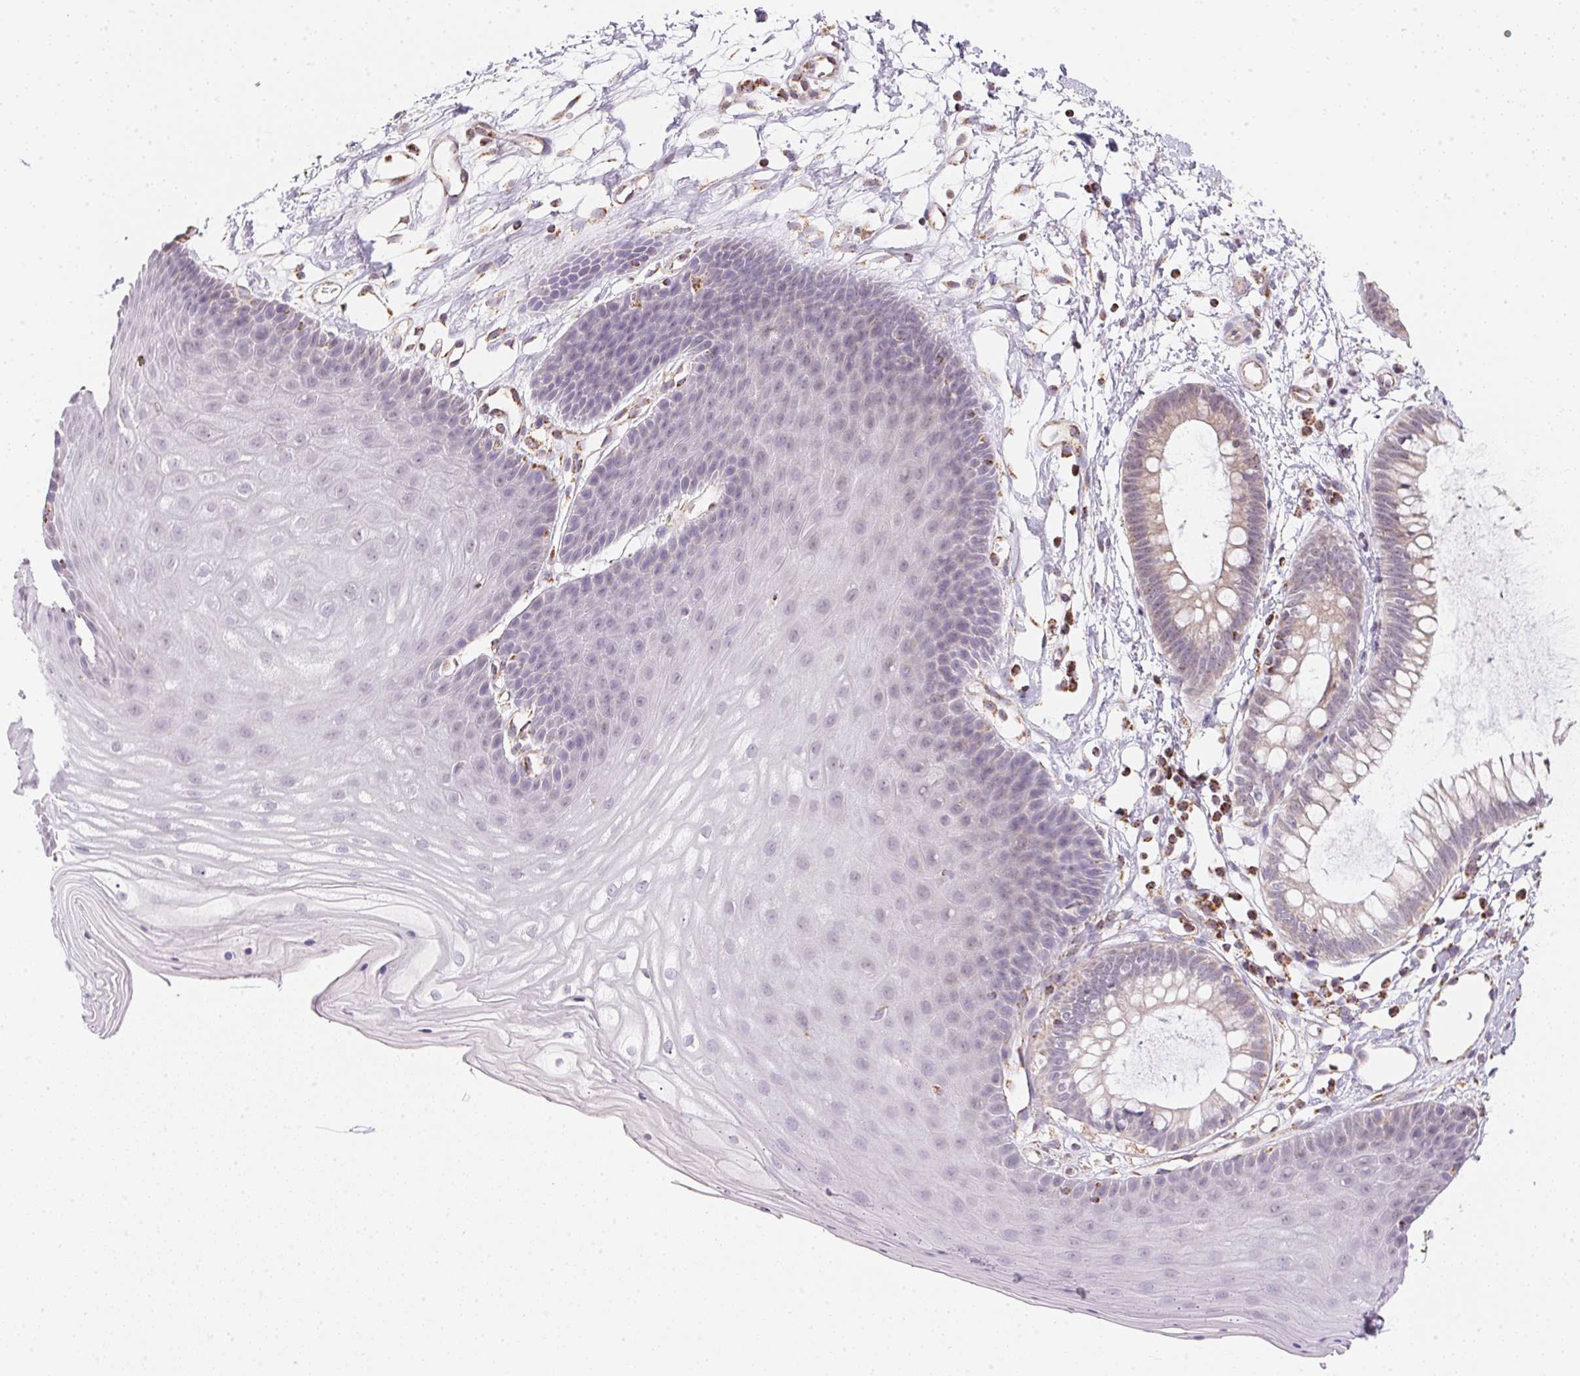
{"staining": {"intensity": "negative", "quantity": "none", "location": "none"}, "tissue": "skin", "cell_type": "Epidermal cells", "image_type": "normal", "snomed": [{"axis": "morphology", "description": "Normal tissue, NOS"}, {"axis": "topography", "description": "Anal"}], "caption": "Human skin stained for a protein using immunohistochemistry (IHC) displays no staining in epidermal cells.", "gene": "GIPC2", "patient": {"sex": "male", "age": 53}}